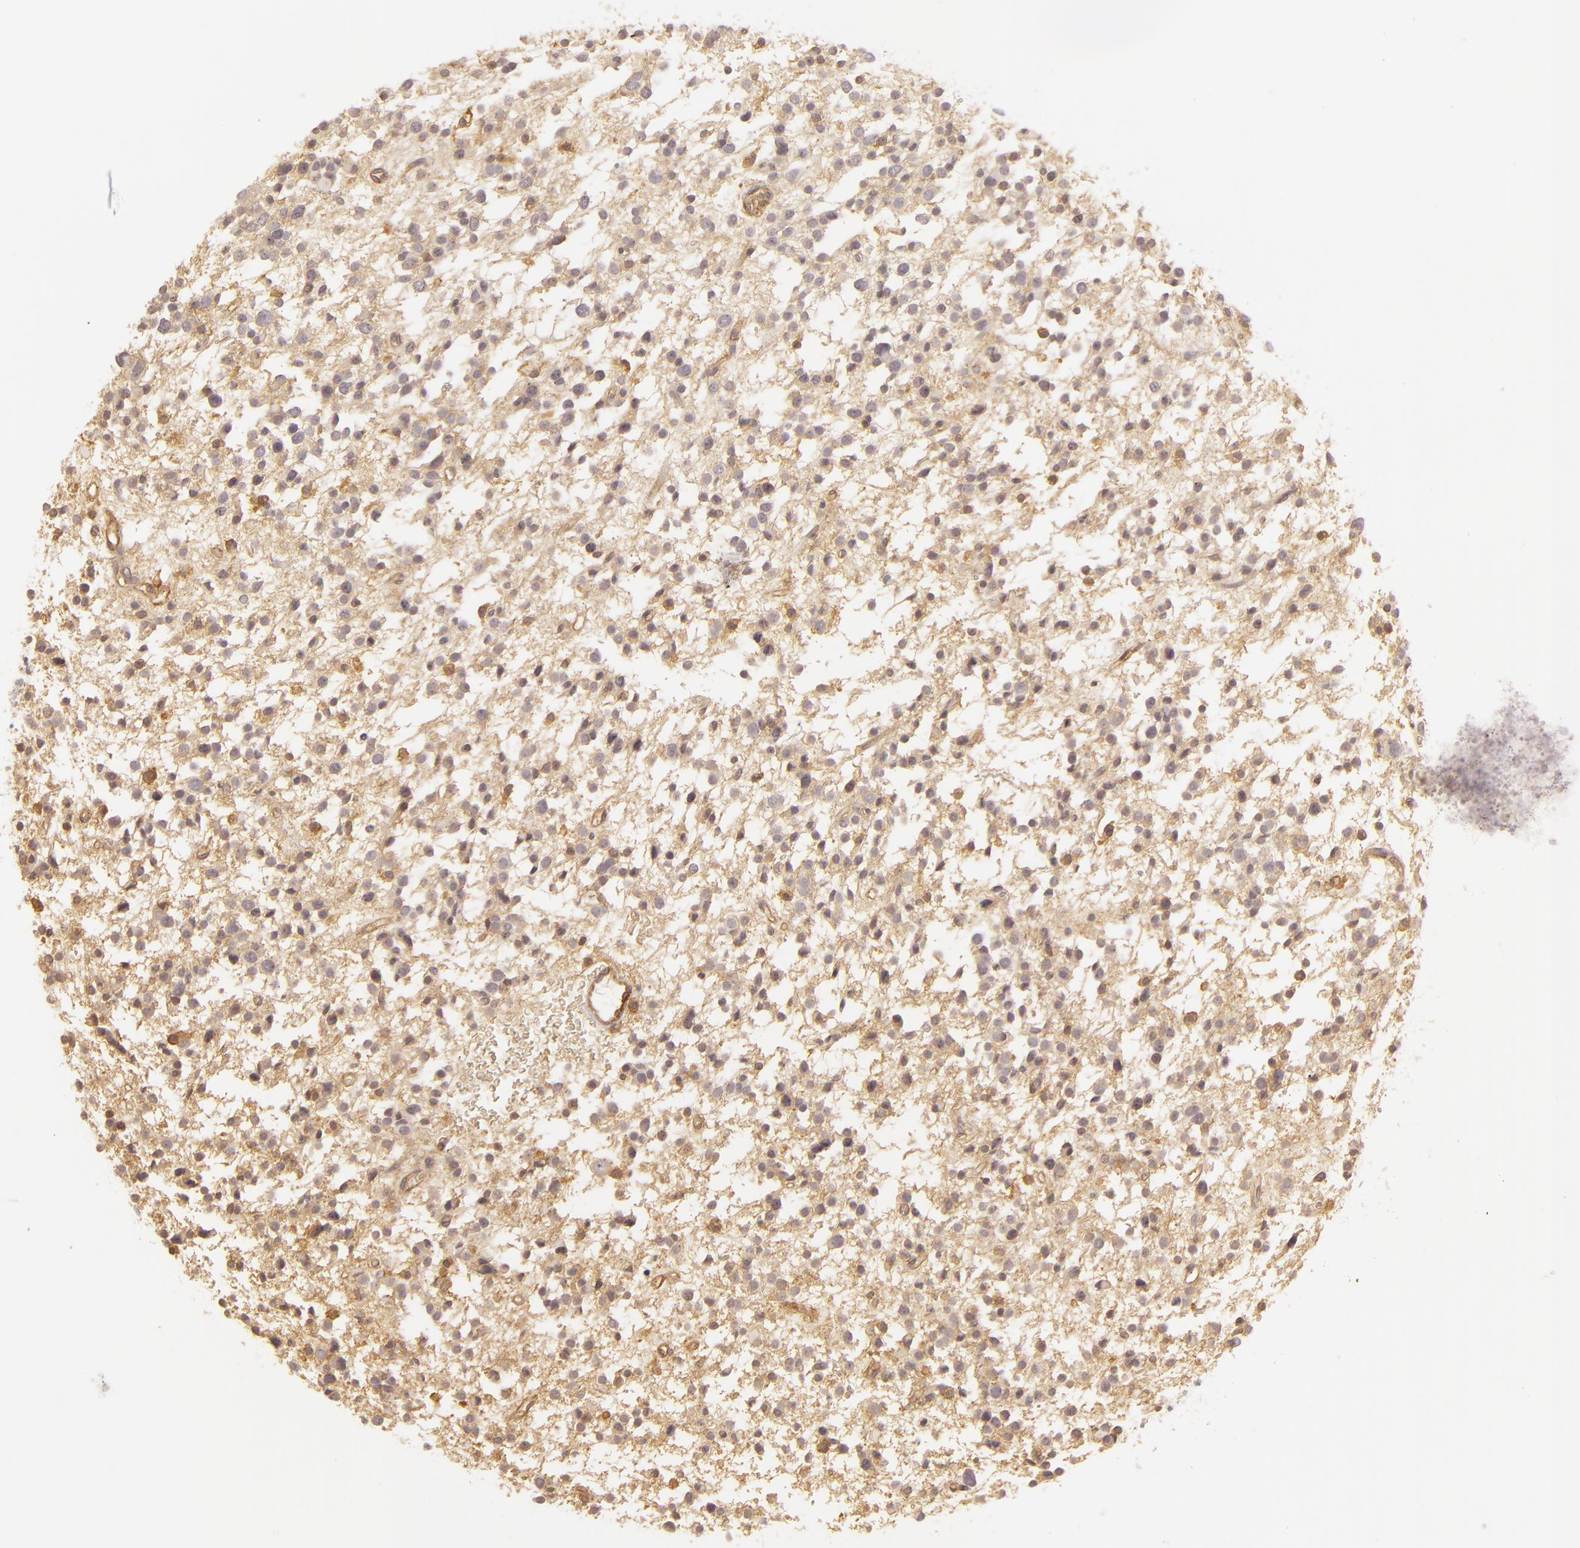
{"staining": {"intensity": "weak", "quantity": "<25%", "location": "cytoplasmic/membranous"}, "tissue": "glioma", "cell_type": "Tumor cells", "image_type": "cancer", "snomed": [{"axis": "morphology", "description": "Glioma, malignant, Low grade"}, {"axis": "topography", "description": "Brain"}], "caption": "Immunohistochemistry (IHC) image of human low-grade glioma (malignant) stained for a protein (brown), which demonstrates no expression in tumor cells.", "gene": "CD59", "patient": {"sex": "female", "age": 36}}